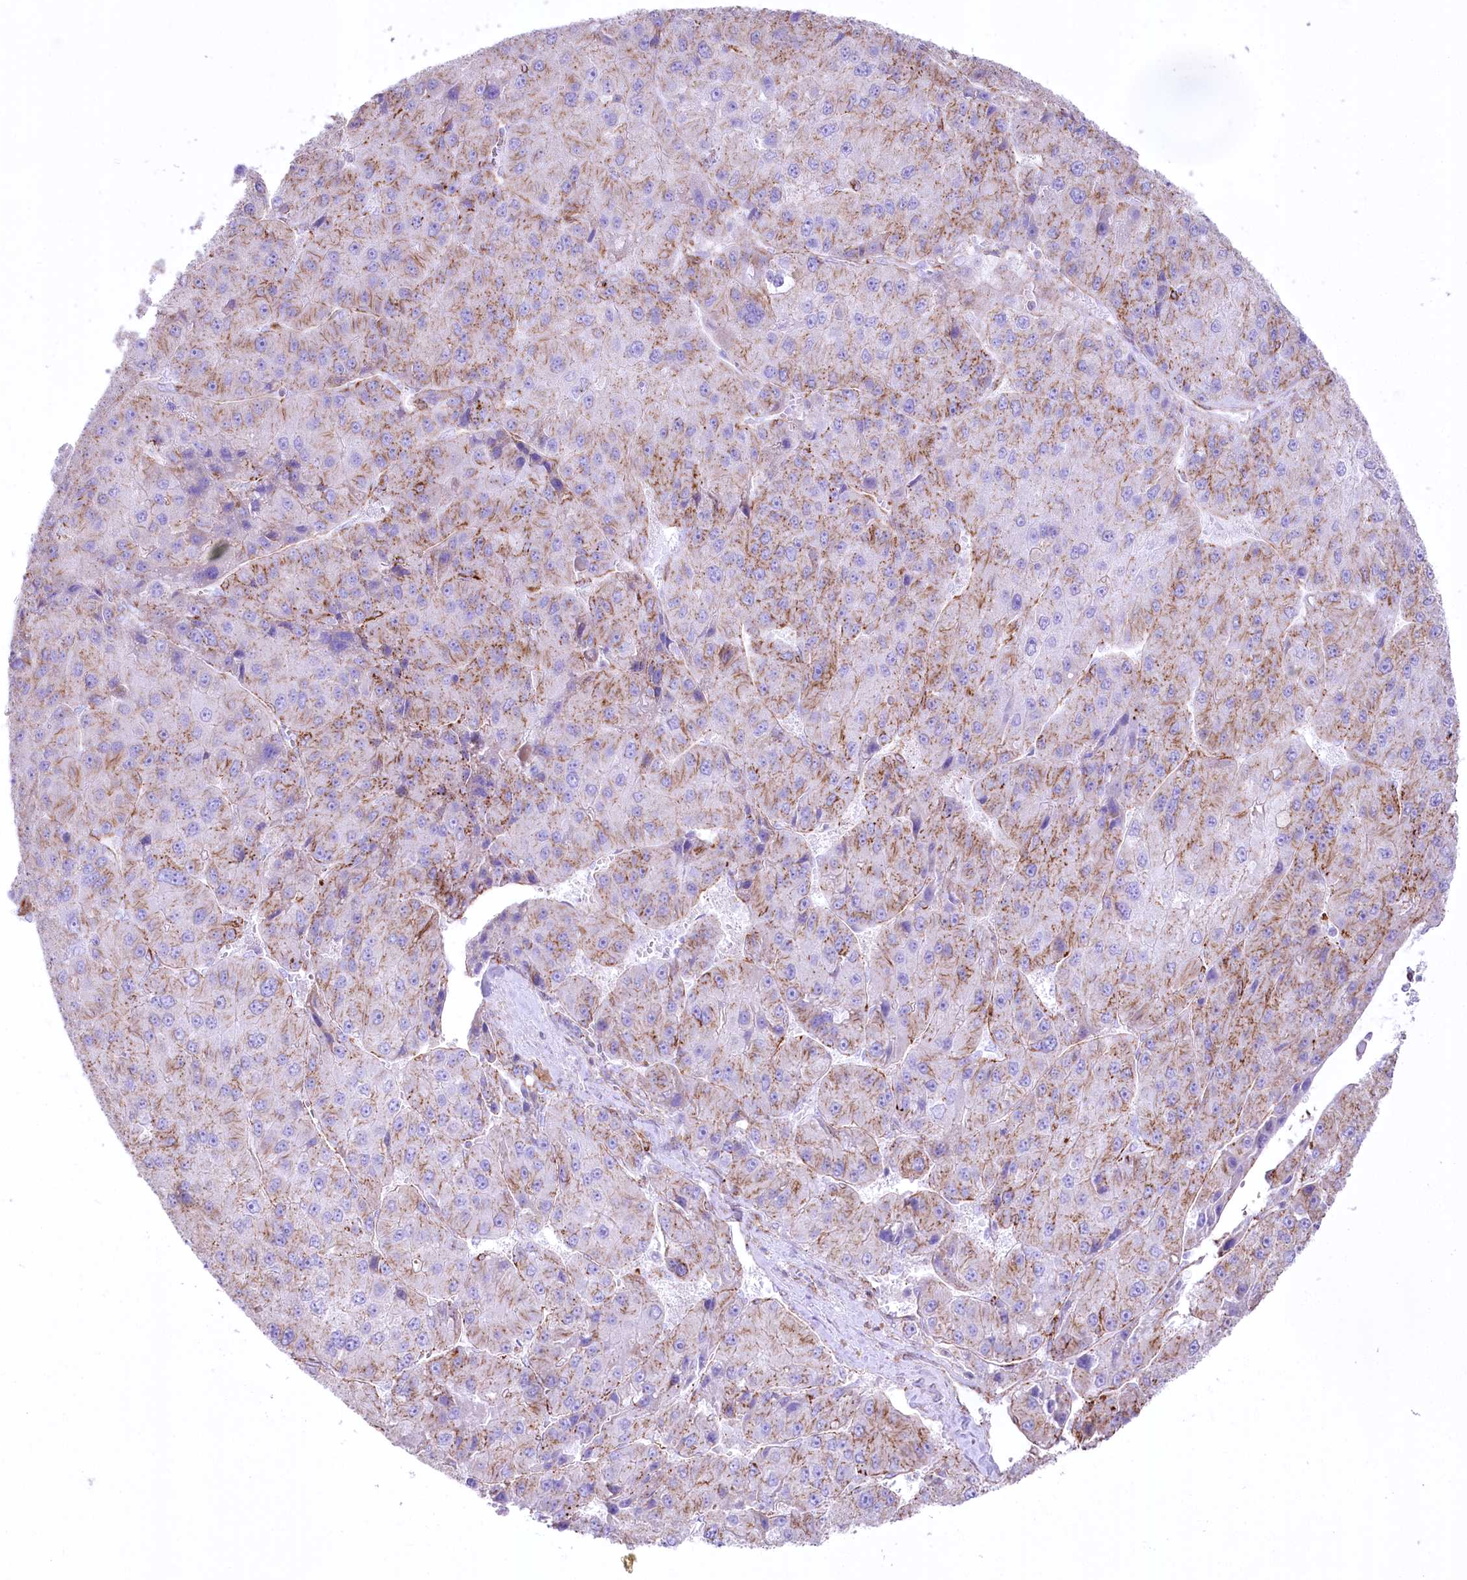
{"staining": {"intensity": "moderate", "quantity": "25%-75%", "location": "cytoplasmic/membranous"}, "tissue": "liver cancer", "cell_type": "Tumor cells", "image_type": "cancer", "snomed": [{"axis": "morphology", "description": "Carcinoma, Hepatocellular, NOS"}, {"axis": "topography", "description": "Liver"}], "caption": "Immunohistochemical staining of liver cancer exhibits moderate cytoplasmic/membranous protein positivity in about 25%-75% of tumor cells.", "gene": "FAM216A", "patient": {"sex": "female", "age": 73}}